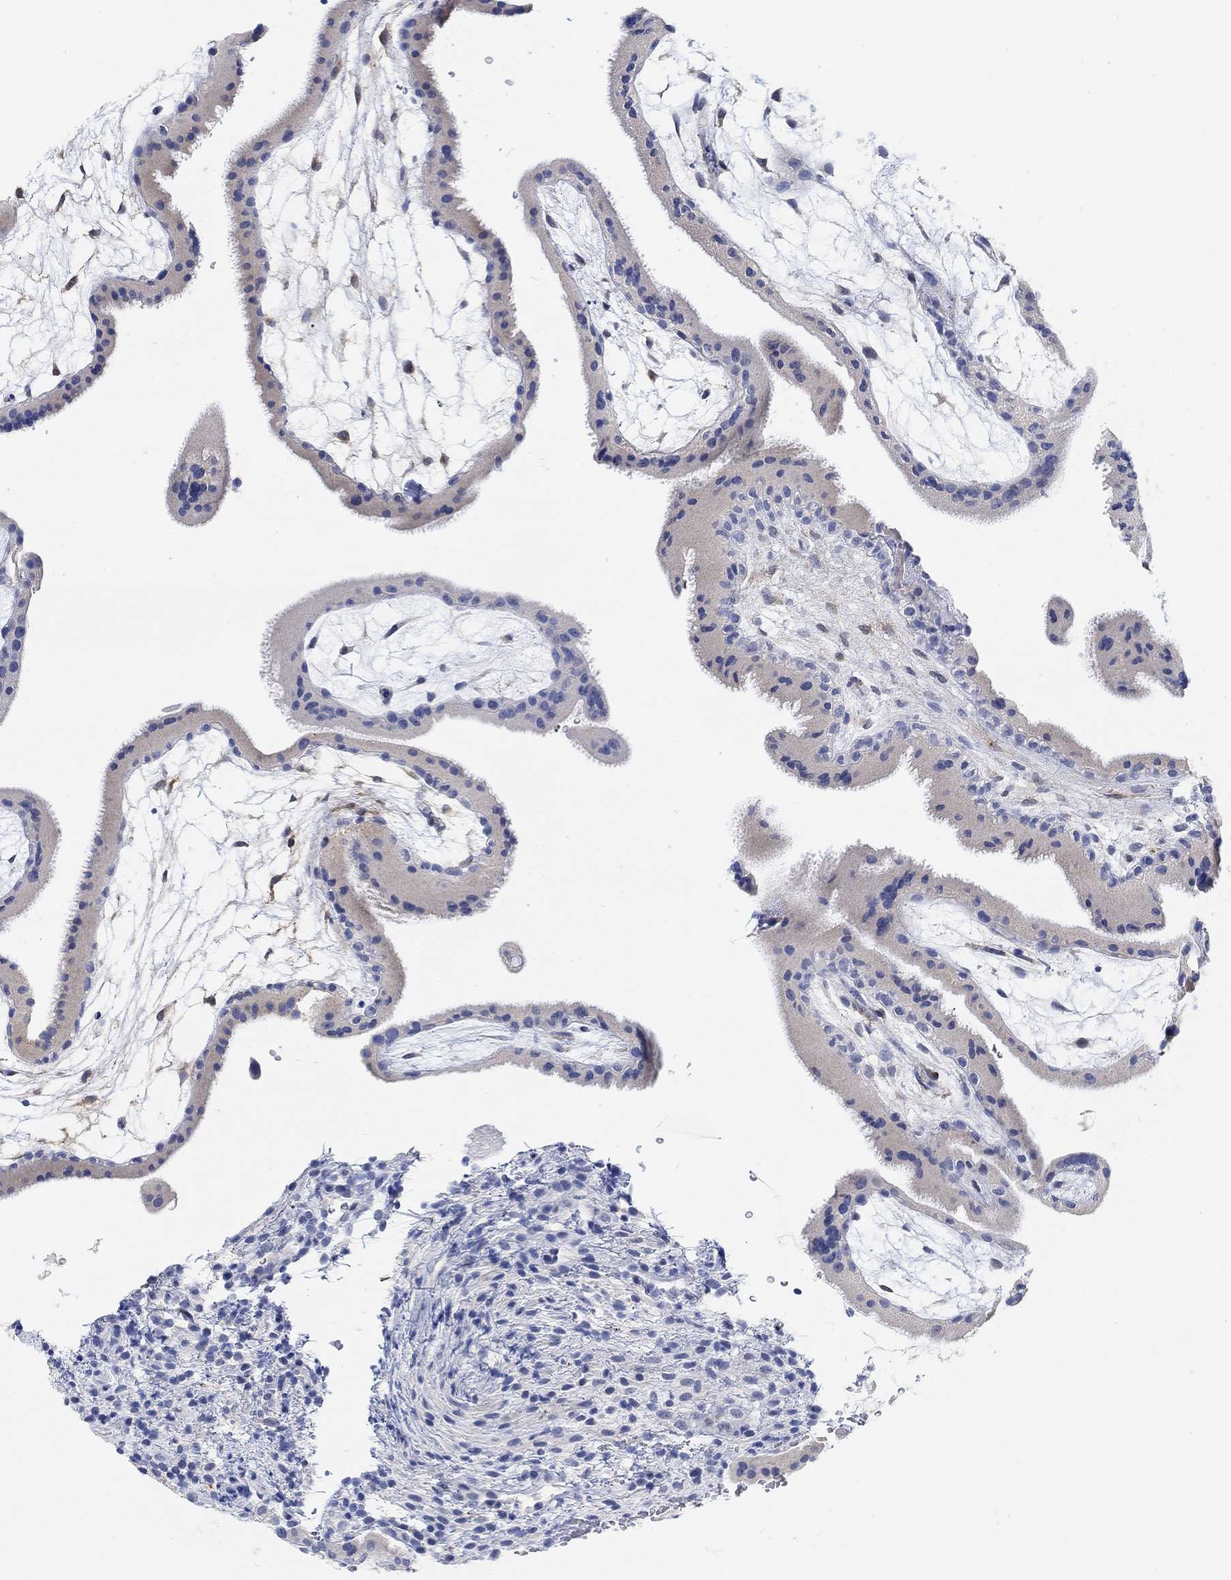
{"staining": {"intensity": "weak", "quantity": "<25%", "location": "nuclear"}, "tissue": "placenta", "cell_type": "Decidual cells", "image_type": "normal", "snomed": [{"axis": "morphology", "description": "Normal tissue, NOS"}, {"axis": "topography", "description": "Placenta"}], "caption": "Immunohistochemistry photomicrograph of benign placenta stained for a protein (brown), which exhibits no staining in decidual cells. The staining was performed using DAB (3,3'-diaminobenzidine) to visualize the protein expression in brown, while the nuclei were stained in blue with hematoxylin (Magnification: 20x).", "gene": "VAT1L", "patient": {"sex": "female", "age": 19}}